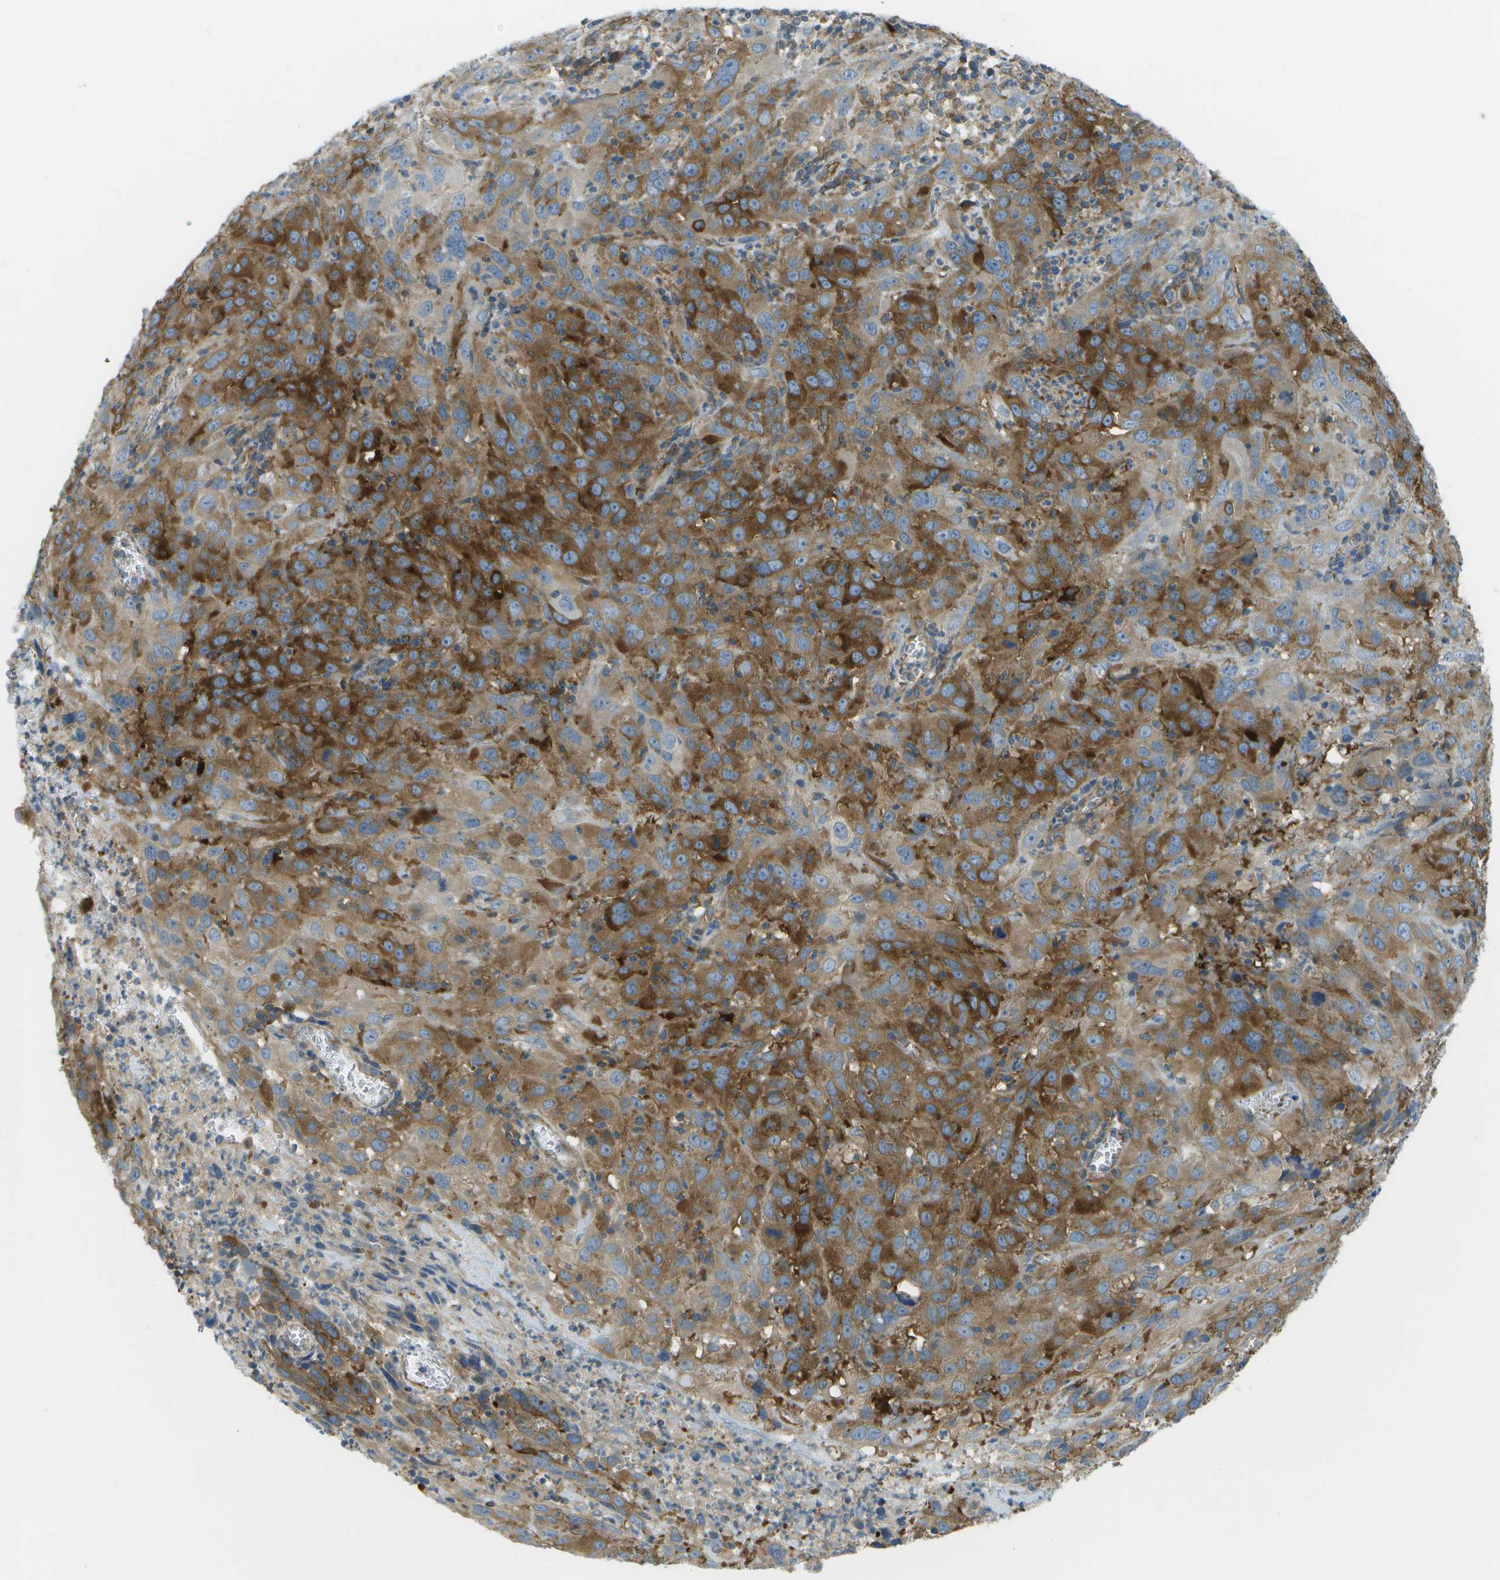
{"staining": {"intensity": "strong", "quantity": "25%-75%", "location": "cytoplasmic/membranous"}, "tissue": "cervical cancer", "cell_type": "Tumor cells", "image_type": "cancer", "snomed": [{"axis": "morphology", "description": "Squamous cell carcinoma, NOS"}, {"axis": "topography", "description": "Cervix"}], "caption": "Cervical squamous cell carcinoma stained with DAB immunohistochemistry reveals high levels of strong cytoplasmic/membranous staining in approximately 25%-75% of tumor cells.", "gene": "WNK2", "patient": {"sex": "female", "age": 32}}